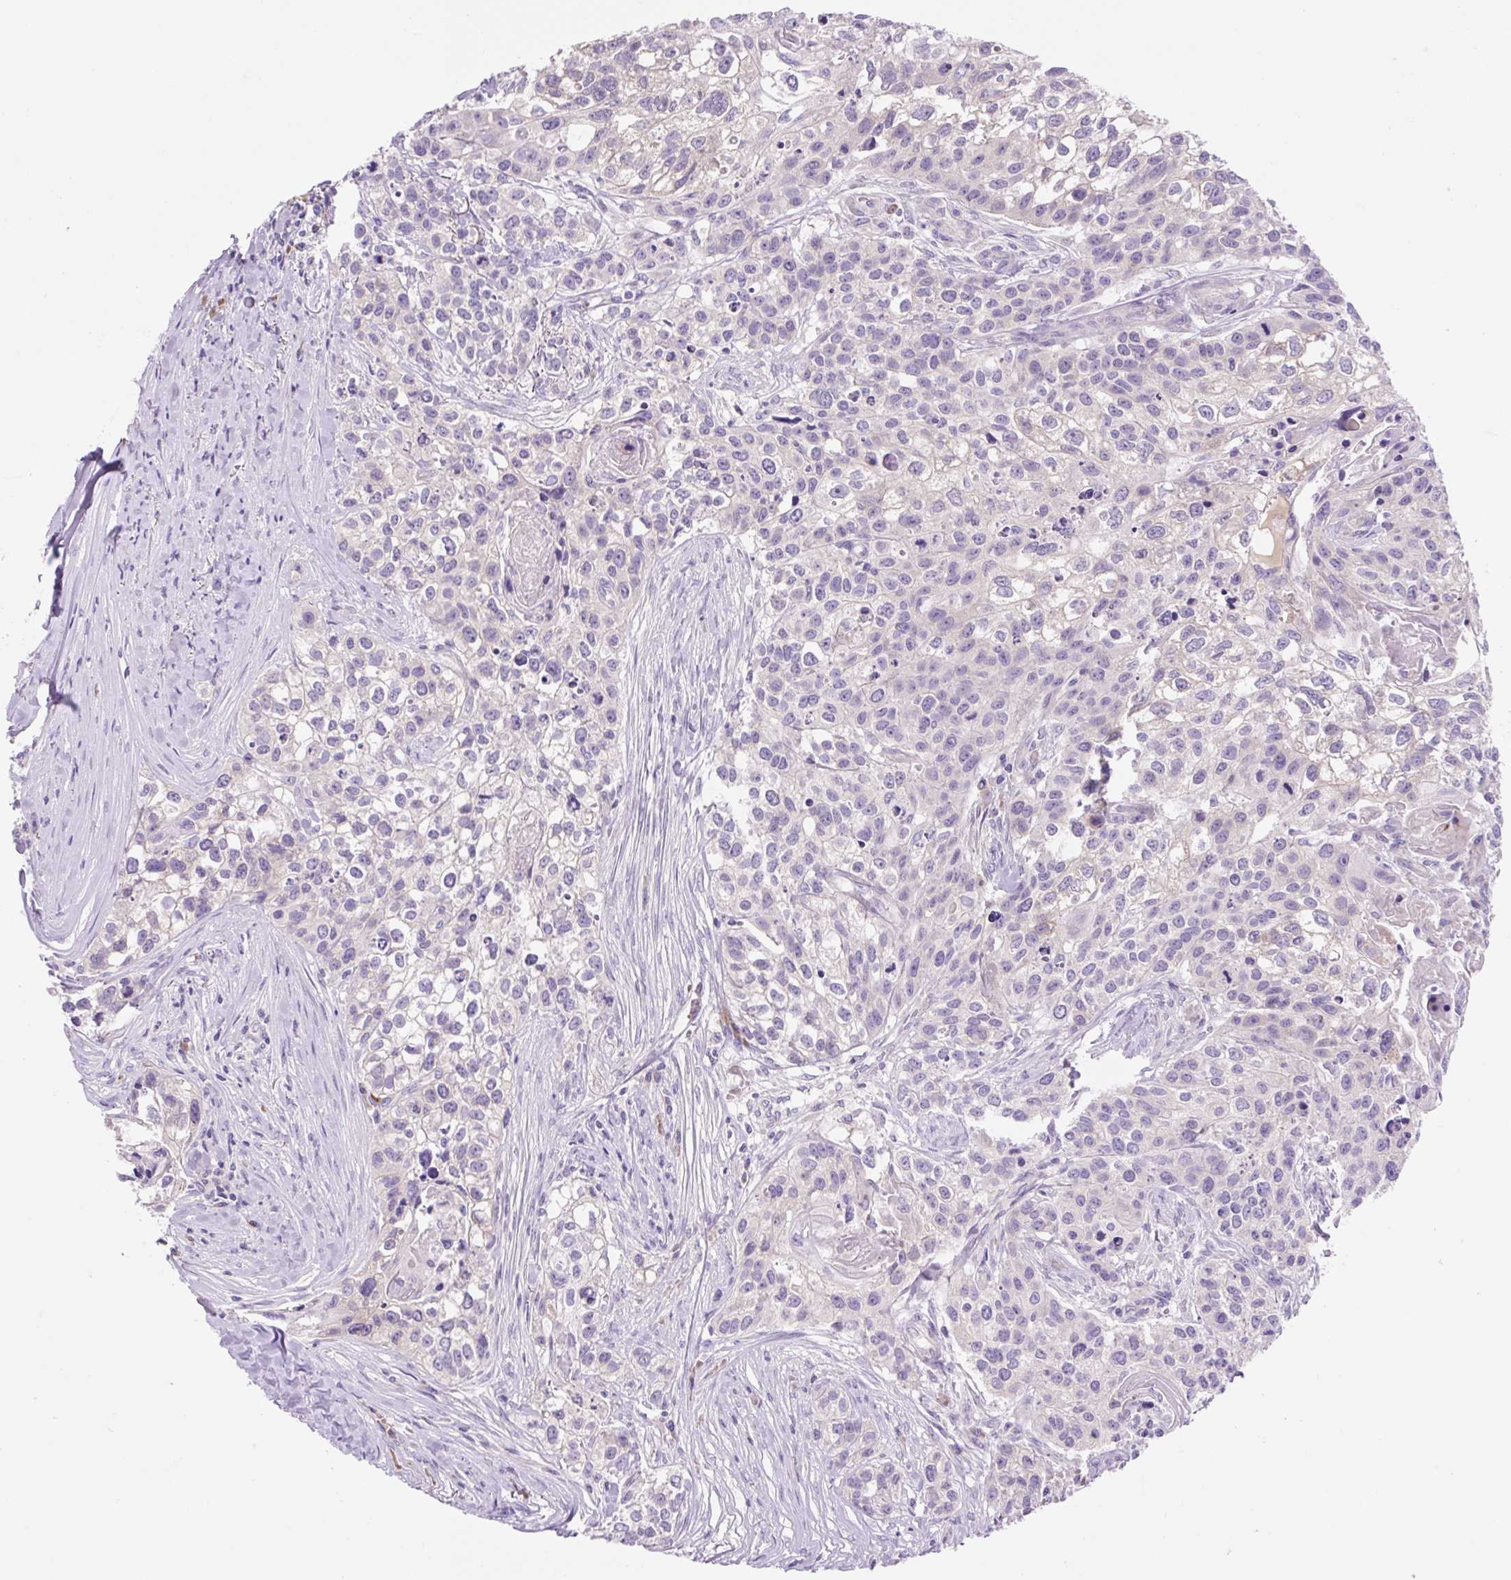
{"staining": {"intensity": "negative", "quantity": "none", "location": "none"}, "tissue": "lung cancer", "cell_type": "Tumor cells", "image_type": "cancer", "snomed": [{"axis": "morphology", "description": "Squamous cell carcinoma, NOS"}, {"axis": "topography", "description": "Lung"}], "caption": "Lung squamous cell carcinoma was stained to show a protein in brown. There is no significant staining in tumor cells.", "gene": "CELF6", "patient": {"sex": "male", "age": 74}}